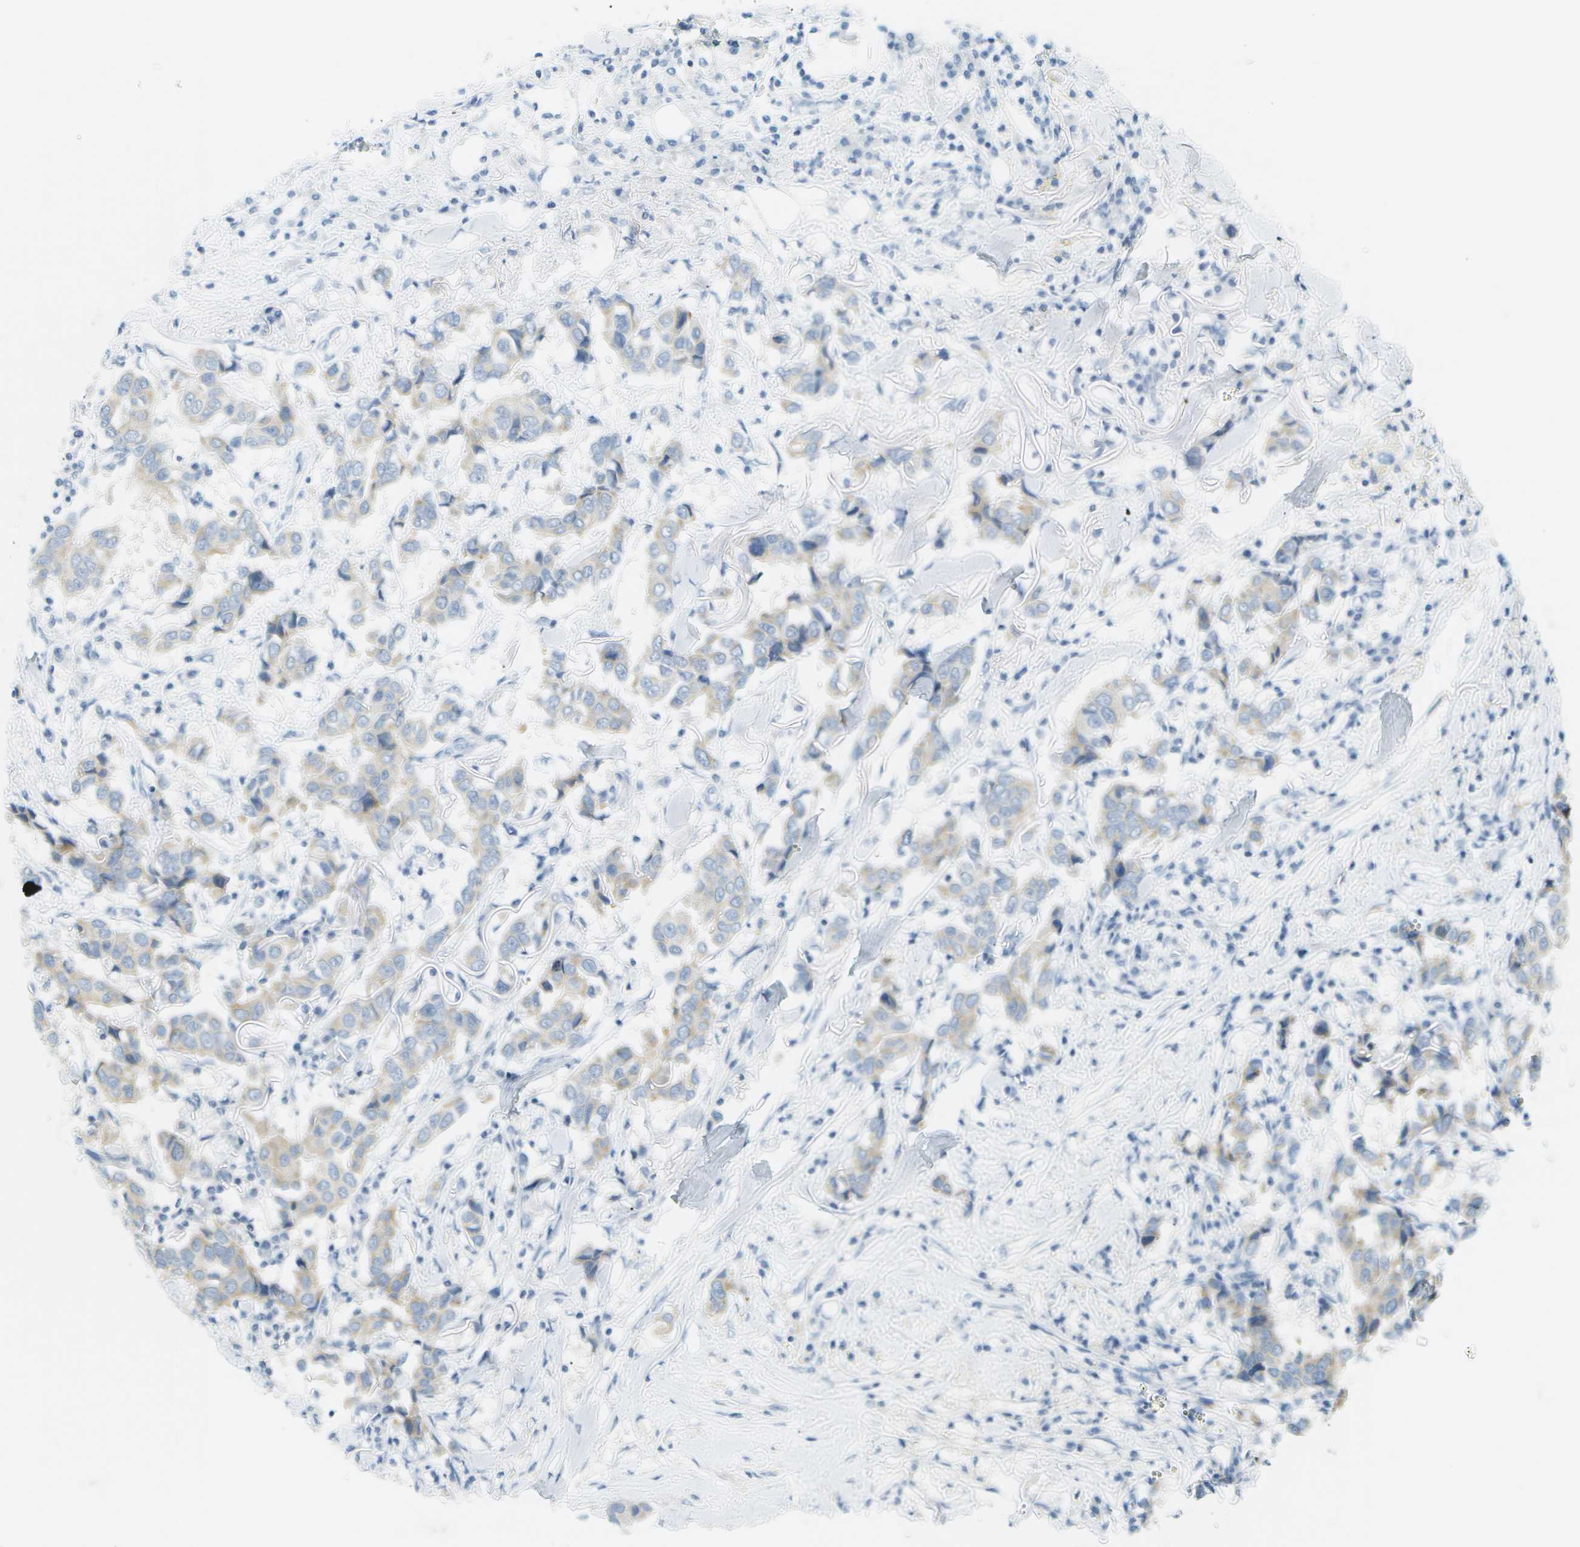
{"staining": {"intensity": "weak", "quantity": "<25%", "location": "cytoplasmic/membranous"}, "tissue": "breast cancer", "cell_type": "Tumor cells", "image_type": "cancer", "snomed": [{"axis": "morphology", "description": "Duct carcinoma"}, {"axis": "topography", "description": "Breast"}], "caption": "Immunohistochemistry histopathology image of breast cancer stained for a protein (brown), which shows no positivity in tumor cells.", "gene": "SMYD5", "patient": {"sex": "female", "age": 80}}